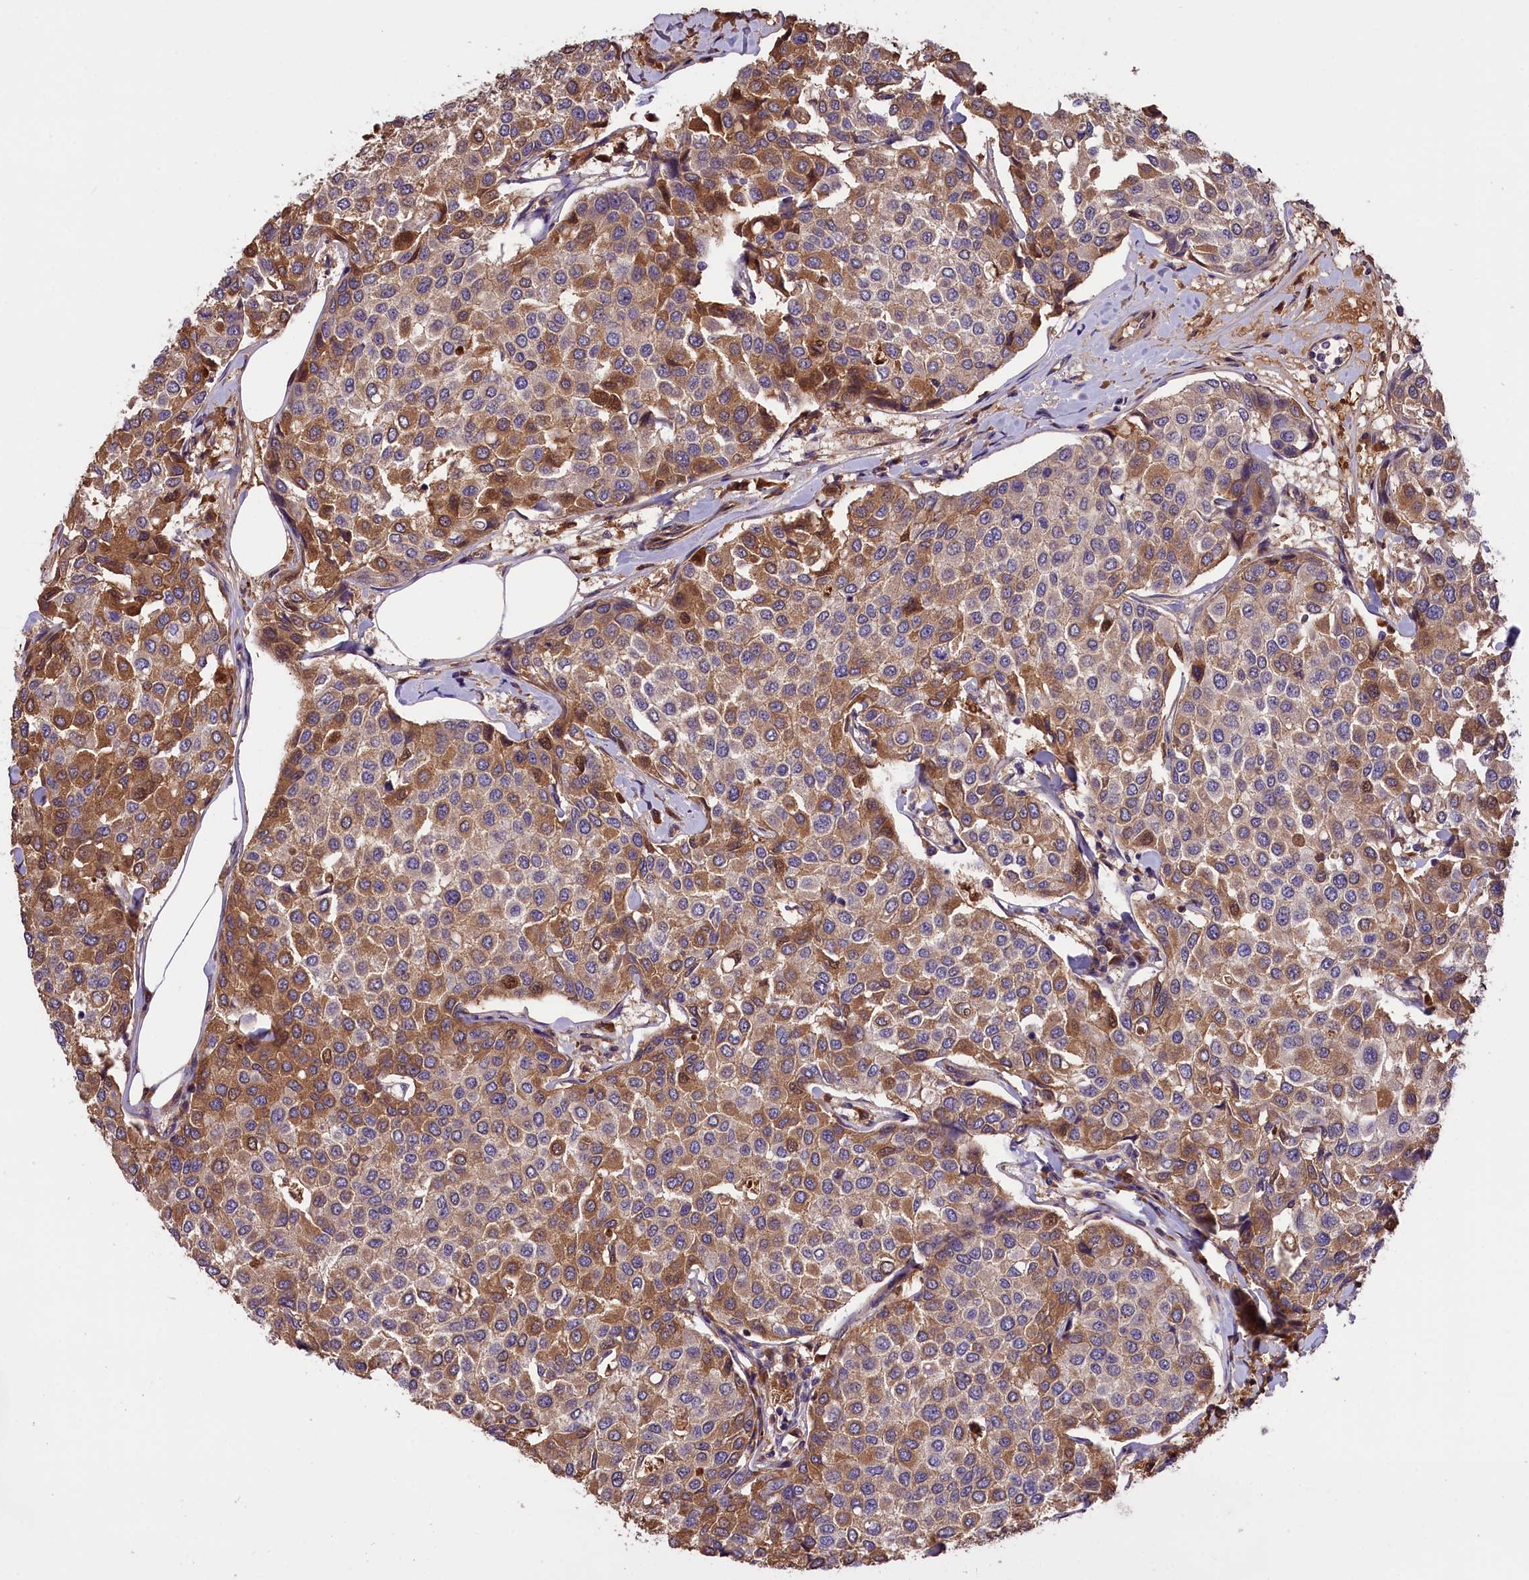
{"staining": {"intensity": "moderate", "quantity": ">75%", "location": "cytoplasmic/membranous"}, "tissue": "breast cancer", "cell_type": "Tumor cells", "image_type": "cancer", "snomed": [{"axis": "morphology", "description": "Duct carcinoma"}, {"axis": "topography", "description": "Breast"}], "caption": "Invasive ductal carcinoma (breast) tissue displays moderate cytoplasmic/membranous positivity in approximately >75% of tumor cells, visualized by immunohistochemistry.", "gene": "SETD6", "patient": {"sex": "female", "age": 55}}